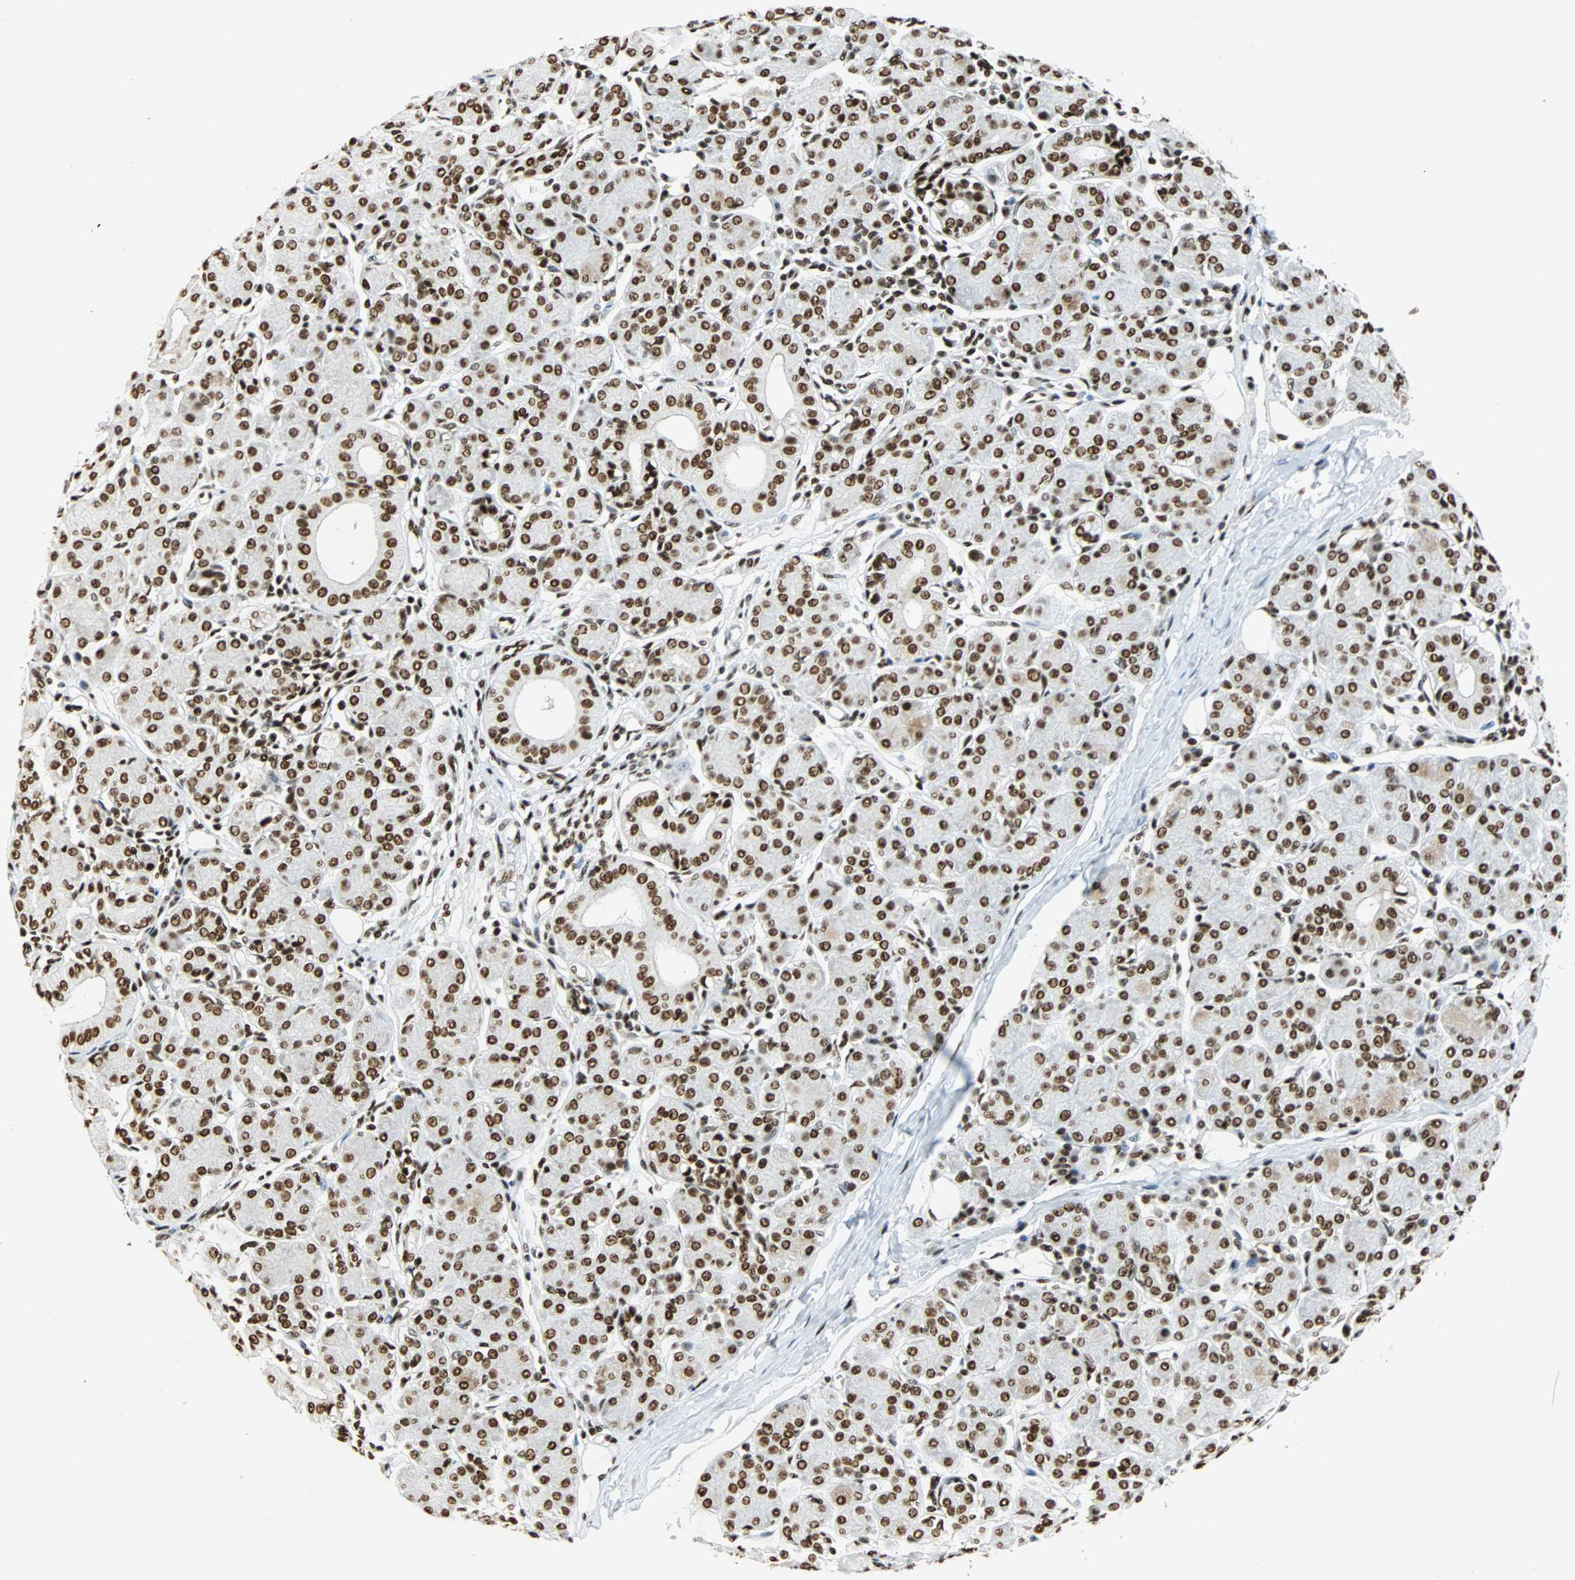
{"staining": {"intensity": "moderate", "quantity": ">75%", "location": "nuclear"}, "tissue": "salivary gland", "cell_type": "Glandular cells", "image_type": "normal", "snomed": [{"axis": "morphology", "description": "Normal tissue, NOS"}, {"axis": "morphology", "description": "Inflammation, NOS"}, {"axis": "topography", "description": "Lymph node"}, {"axis": "topography", "description": "Salivary gland"}], "caption": "Glandular cells demonstrate medium levels of moderate nuclear staining in approximately >75% of cells in unremarkable salivary gland. Using DAB (3,3'-diaminobenzidine) (brown) and hematoxylin (blue) stains, captured at high magnification using brightfield microscopy.", "gene": "CDK12", "patient": {"sex": "male", "age": 3}}